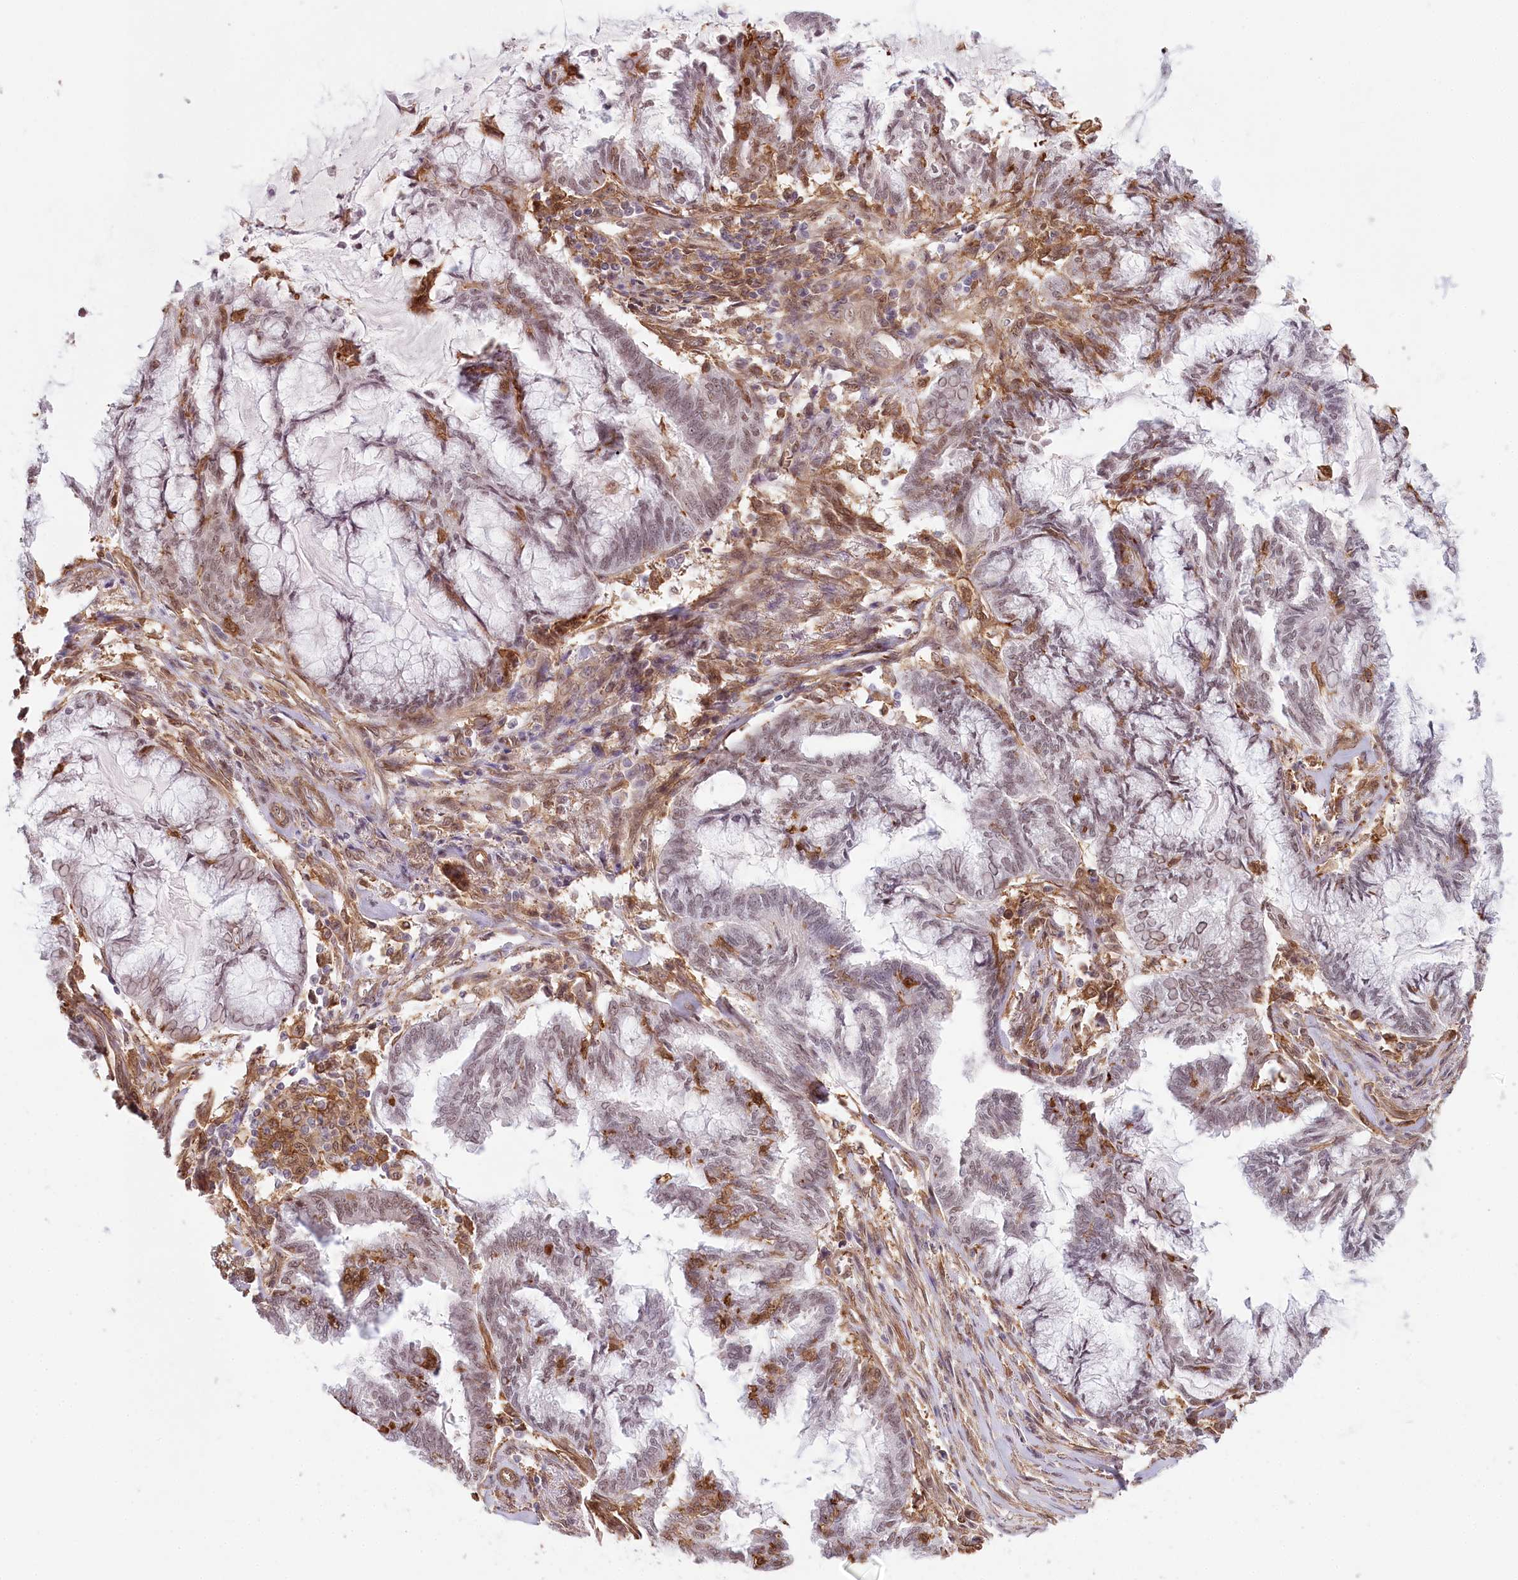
{"staining": {"intensity": "weak", "quantity": "<25%", "location": "nuclear"}, "tissue": "endometrial cancer", "cell_type": "Tumor cells", "image_type": "cancer", "snomed": [{"axis": "morphology", "description": "Adenocarcinoma, NOS"}, {"axis": "topography", "description": "Endometrium"}], "caption": "An immunohistochemistry (IHC) histopathology image of endometrial cancer (adenocarcinoma) is shown. There is no staining in tumor cells of endometrial cancer (adenocarcinoma).", "gene": "TUBGCP2", "patient": {"sex": "female", "age": 86}}